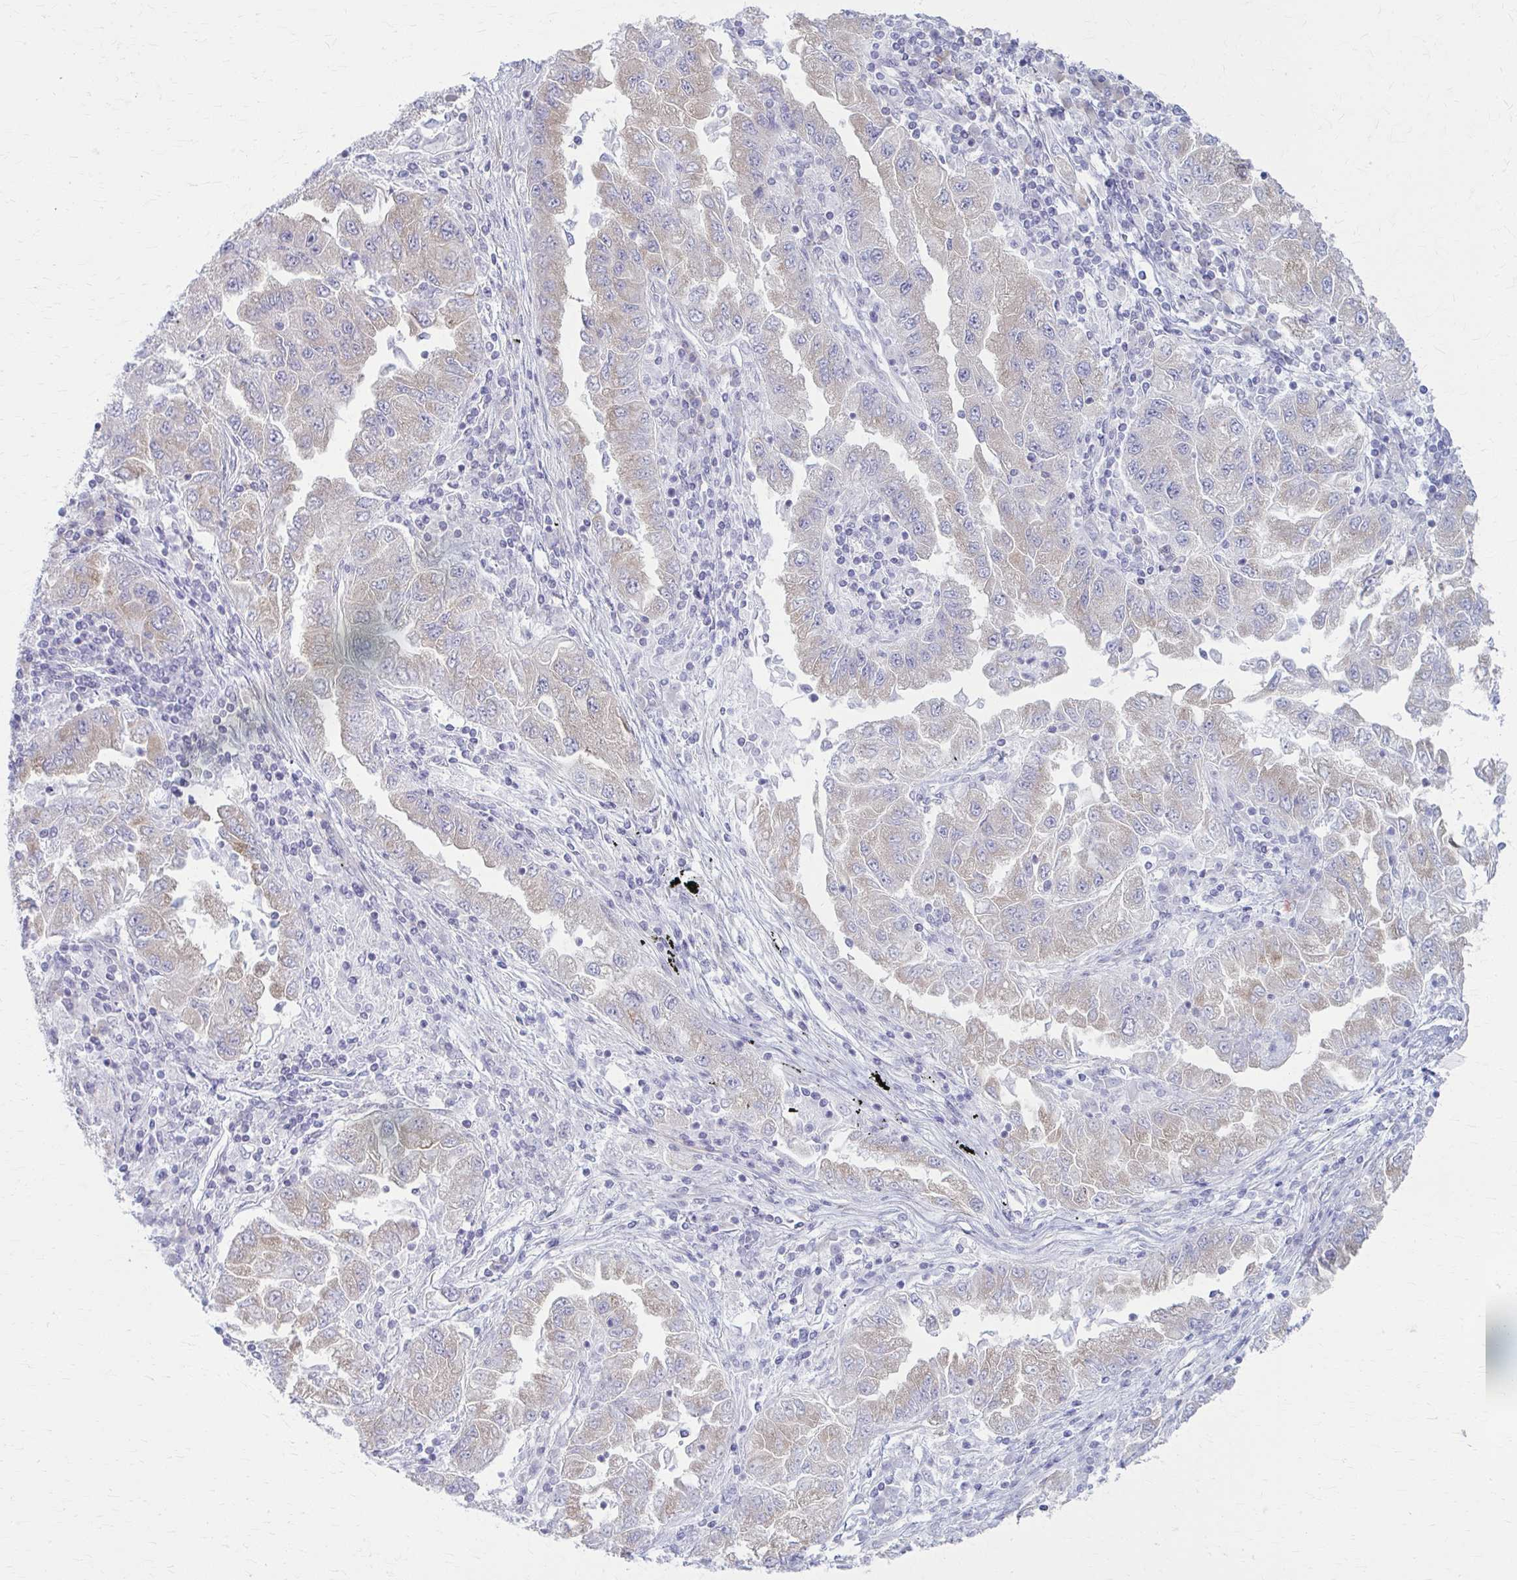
{"staining": {"intensity": "weak", "quantity": "<25%", "location": "cytoplasmic/membranous"}, "tissue": "lung cancer", "cell_type": "Tumor cells", "image_type": "cancer", "snomed": [{"axis": "morphology", "description": "Adenocarcinoma, NOS"}, {"axis": "morphology", "description": "Adenocarcinoma primary or metastatic"}, {"axis": "topography", "description": "Lung"}], "caption": "An immunohistochemistry image of lung cancer (adenocarcinoma) is shown. There is no staining in tumor cells of lung cancer (adenocarcinoma). (DAB (3,3'-diaminobenzidine) immunohistochemistry (IHC) visualized using brightfield microscopy, high magnification).", "gene": "PRKRA", "patient": {"sex": "male", "age": 74}}